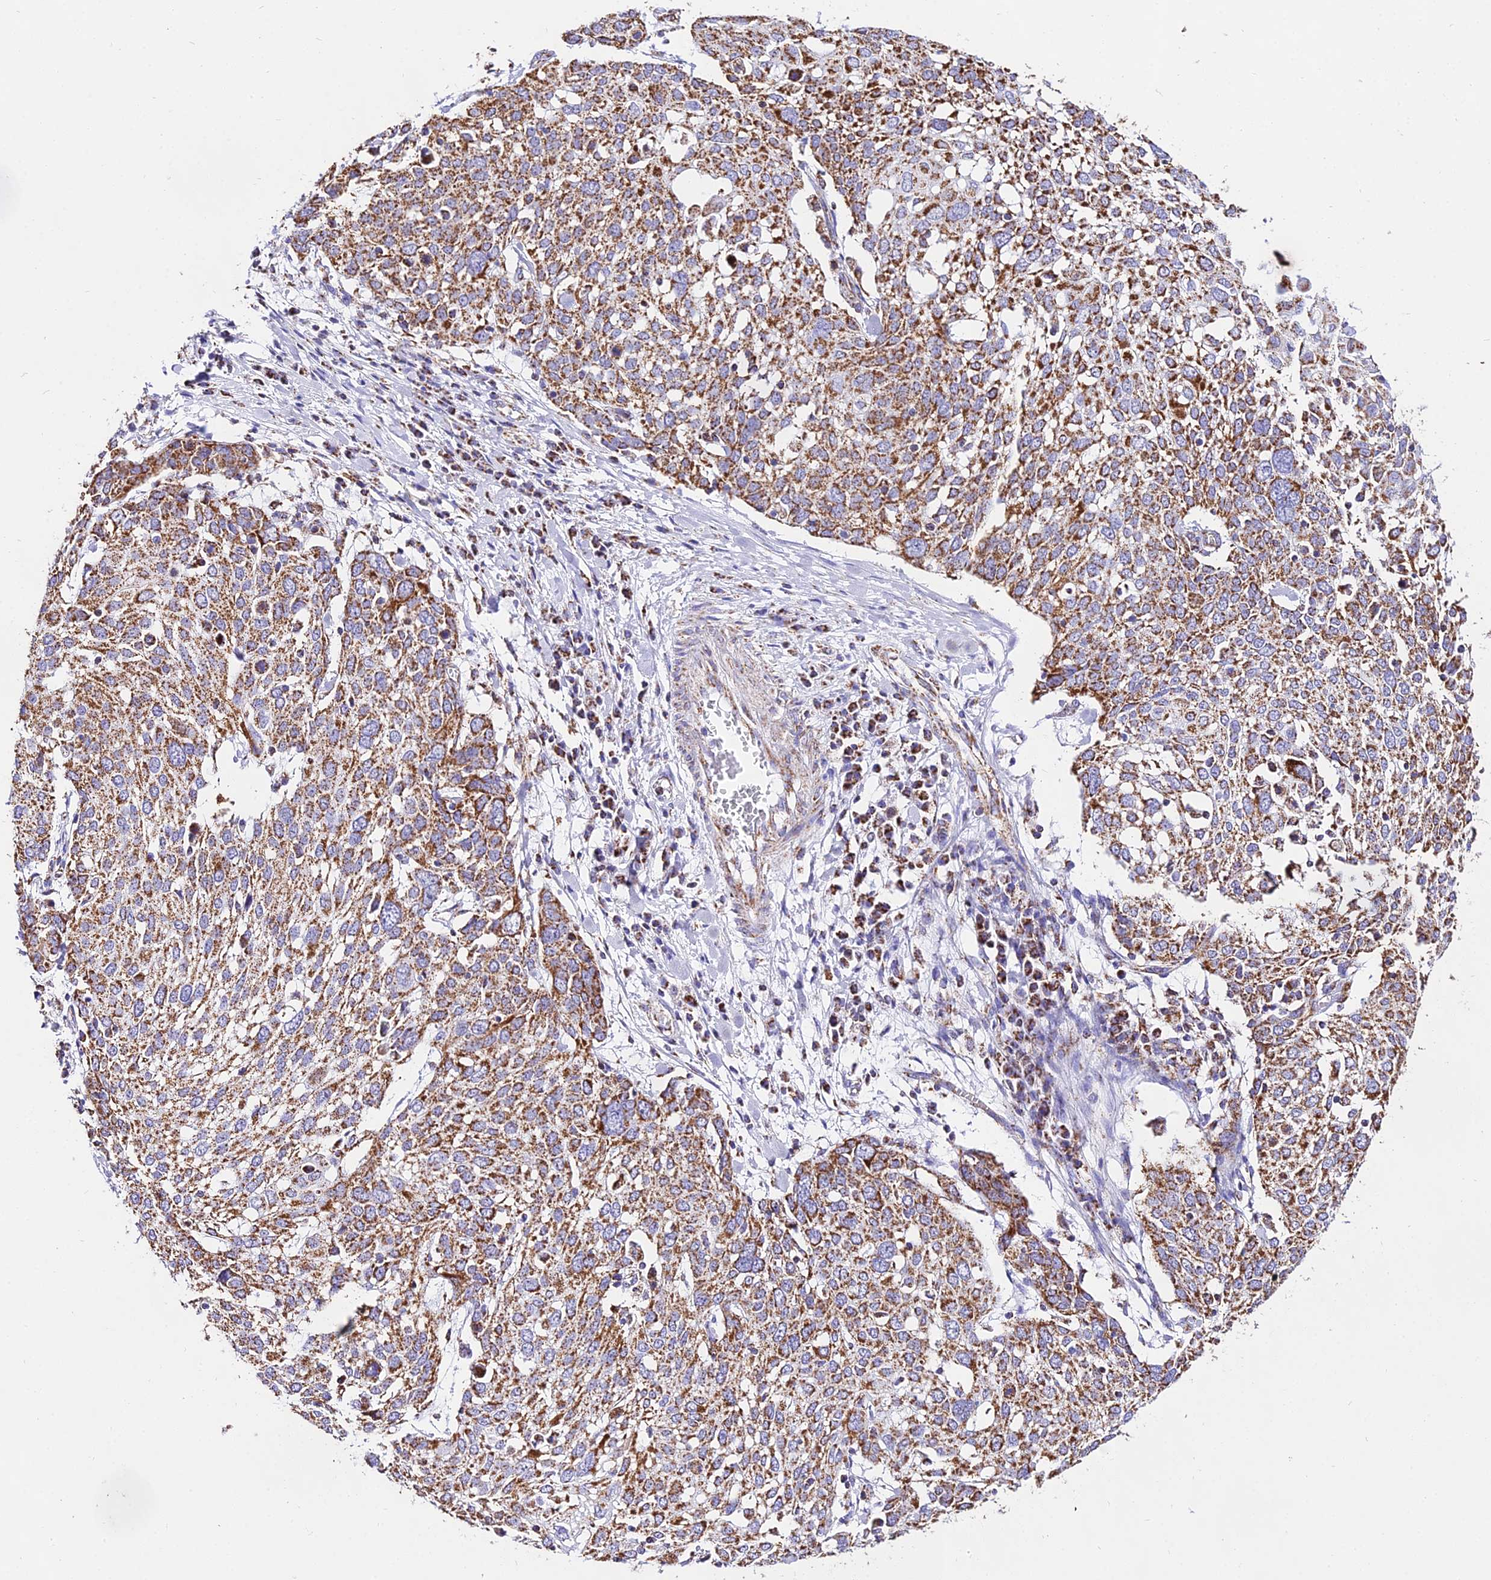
{"staining": {"intensity": "moderate", "quantity": ">75%", "location": "cytoplasmic/membranous"}, "tissue": "lung cancer", "cell_type": "Tumor cells", "image_type": "cancer", "snomed": [{"axis": "morphology", "description": "Squamous cell carcinoma, NOS"}, {"axis": "topography", "description": "Lung"}], "caption": "The photomicrograph exhibits staining of lung cancer, revealing moderate cytoplasmic/membranous protein positivity (brown color) within tumor cells. (DAB (3,3'-diaminobenzidine) IHC, brown staining for protein, blue staining for nuclei).", "gene": "ATP5PD", "patient": {"sex": "male", "age": 65}}